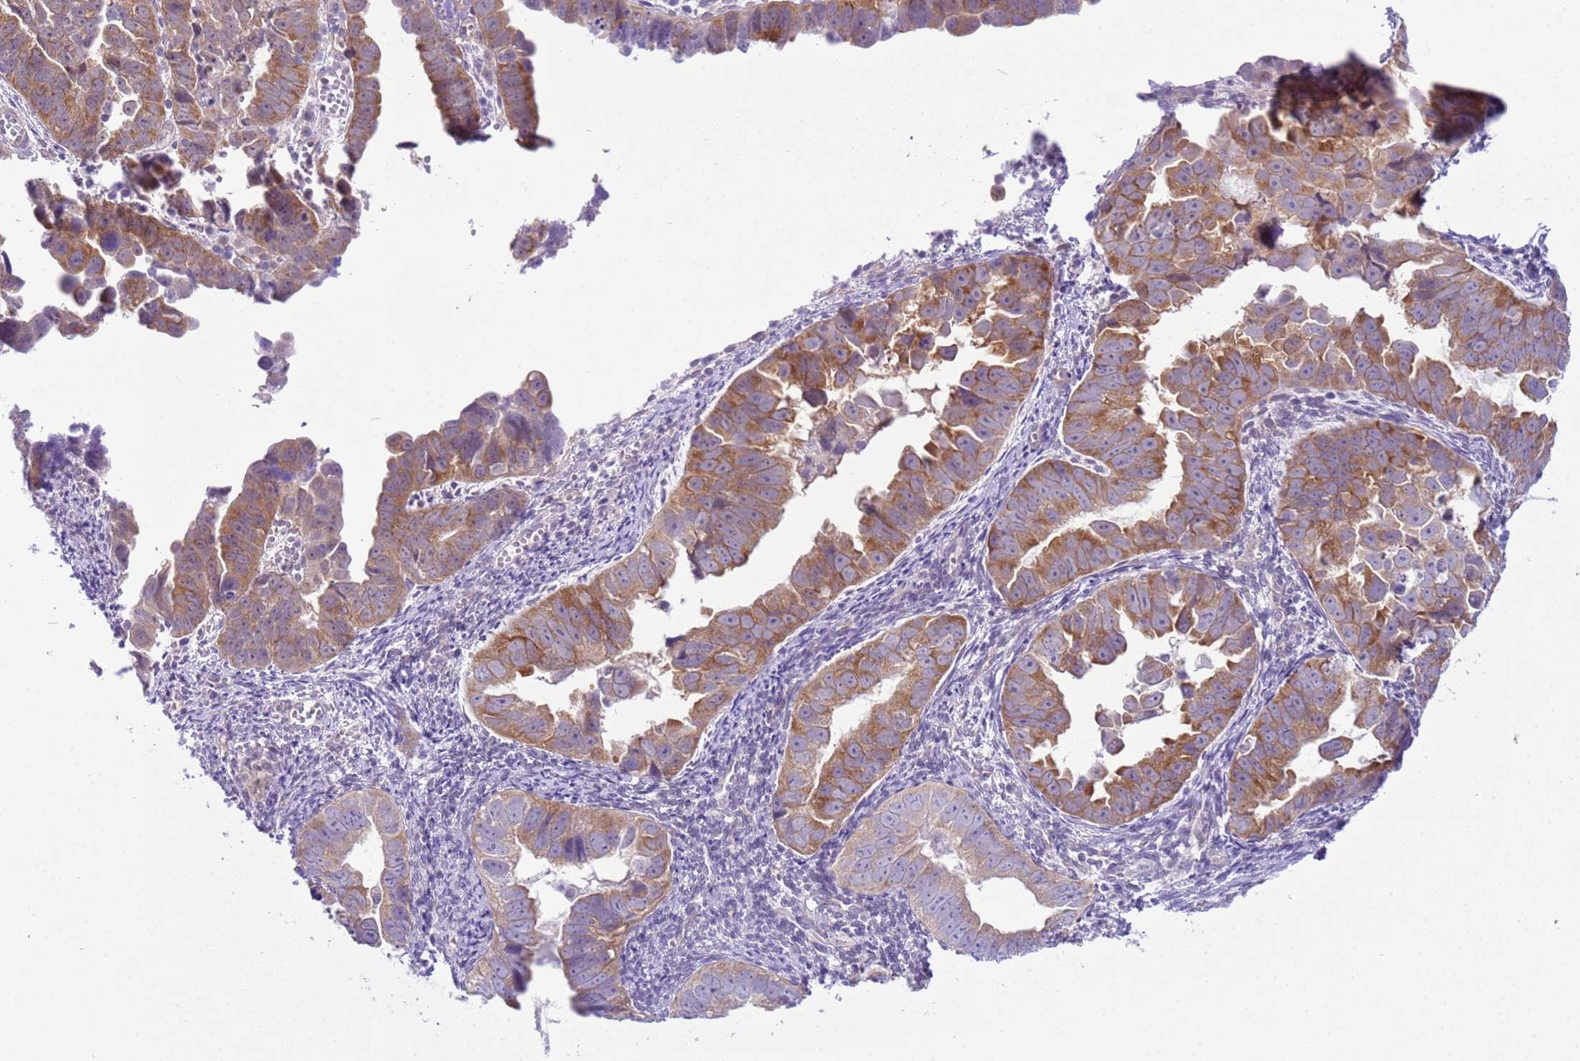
{"staining": {"intensity": "moderate", "quantity": ">75%", "location": "cytoplasmic/membranous"}, "tissue": "endometrial cancer", "cell_type": "Tumor cells", "image_type": "cancer", "snomed": [{"axis": "morphology", "description": "Adenocarcinoma, NOS"}, {"axis": "topography", "description": "Endometrium"}], "caption": "Adenocarcinoma (endometrial) stained for a protein shows moderate cytoplasmic/membranous positivity in tumor cells. Immunohistochemistry stains the protein in brown and the nuclei are stained blue.", "gene": "FAM120C", "patient": {"sex": "female", "age": 75}}